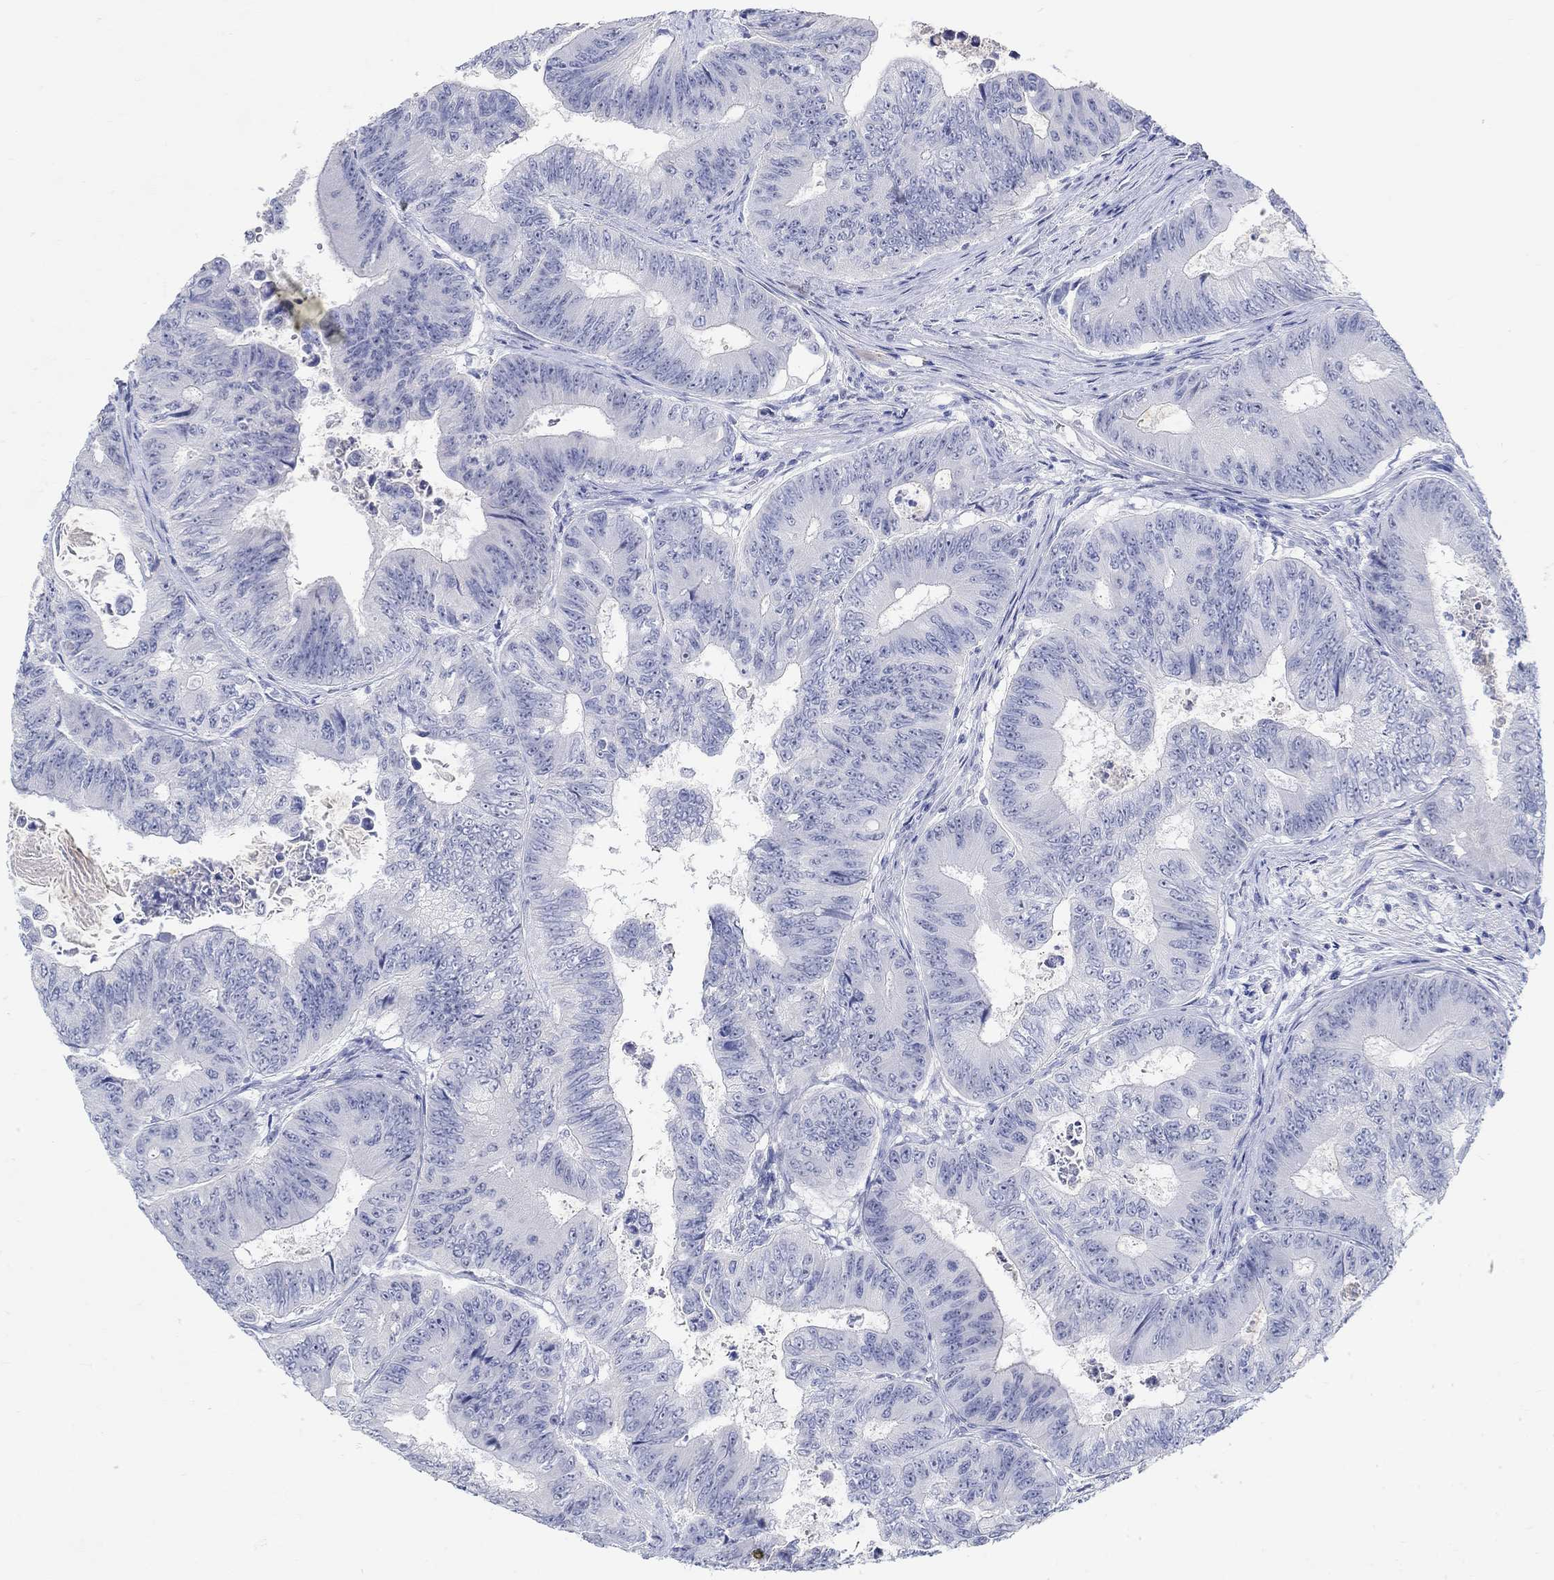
{"staining": {"intensity": "negative", "quantity": "none", "location": "none"}, "tissue": "colorectal cancer", "cell_type": "Tumor cells", "image_type": "cancer", "snomed": [{"axis": "morphology", "description": "Adenocarcinoma, NOS"}, {"axis": "topography", "description": "Colon"}], "caption": "Immunohistochemistry micrograph of neoplastic tissue: colorectal cancer stained with DAB (3,3'-diaminobenzidine) demonstrates no significant protein expression in tumor cells.", "gene": "GRIA3", "patient": {"sex": "female", "age": 48}}